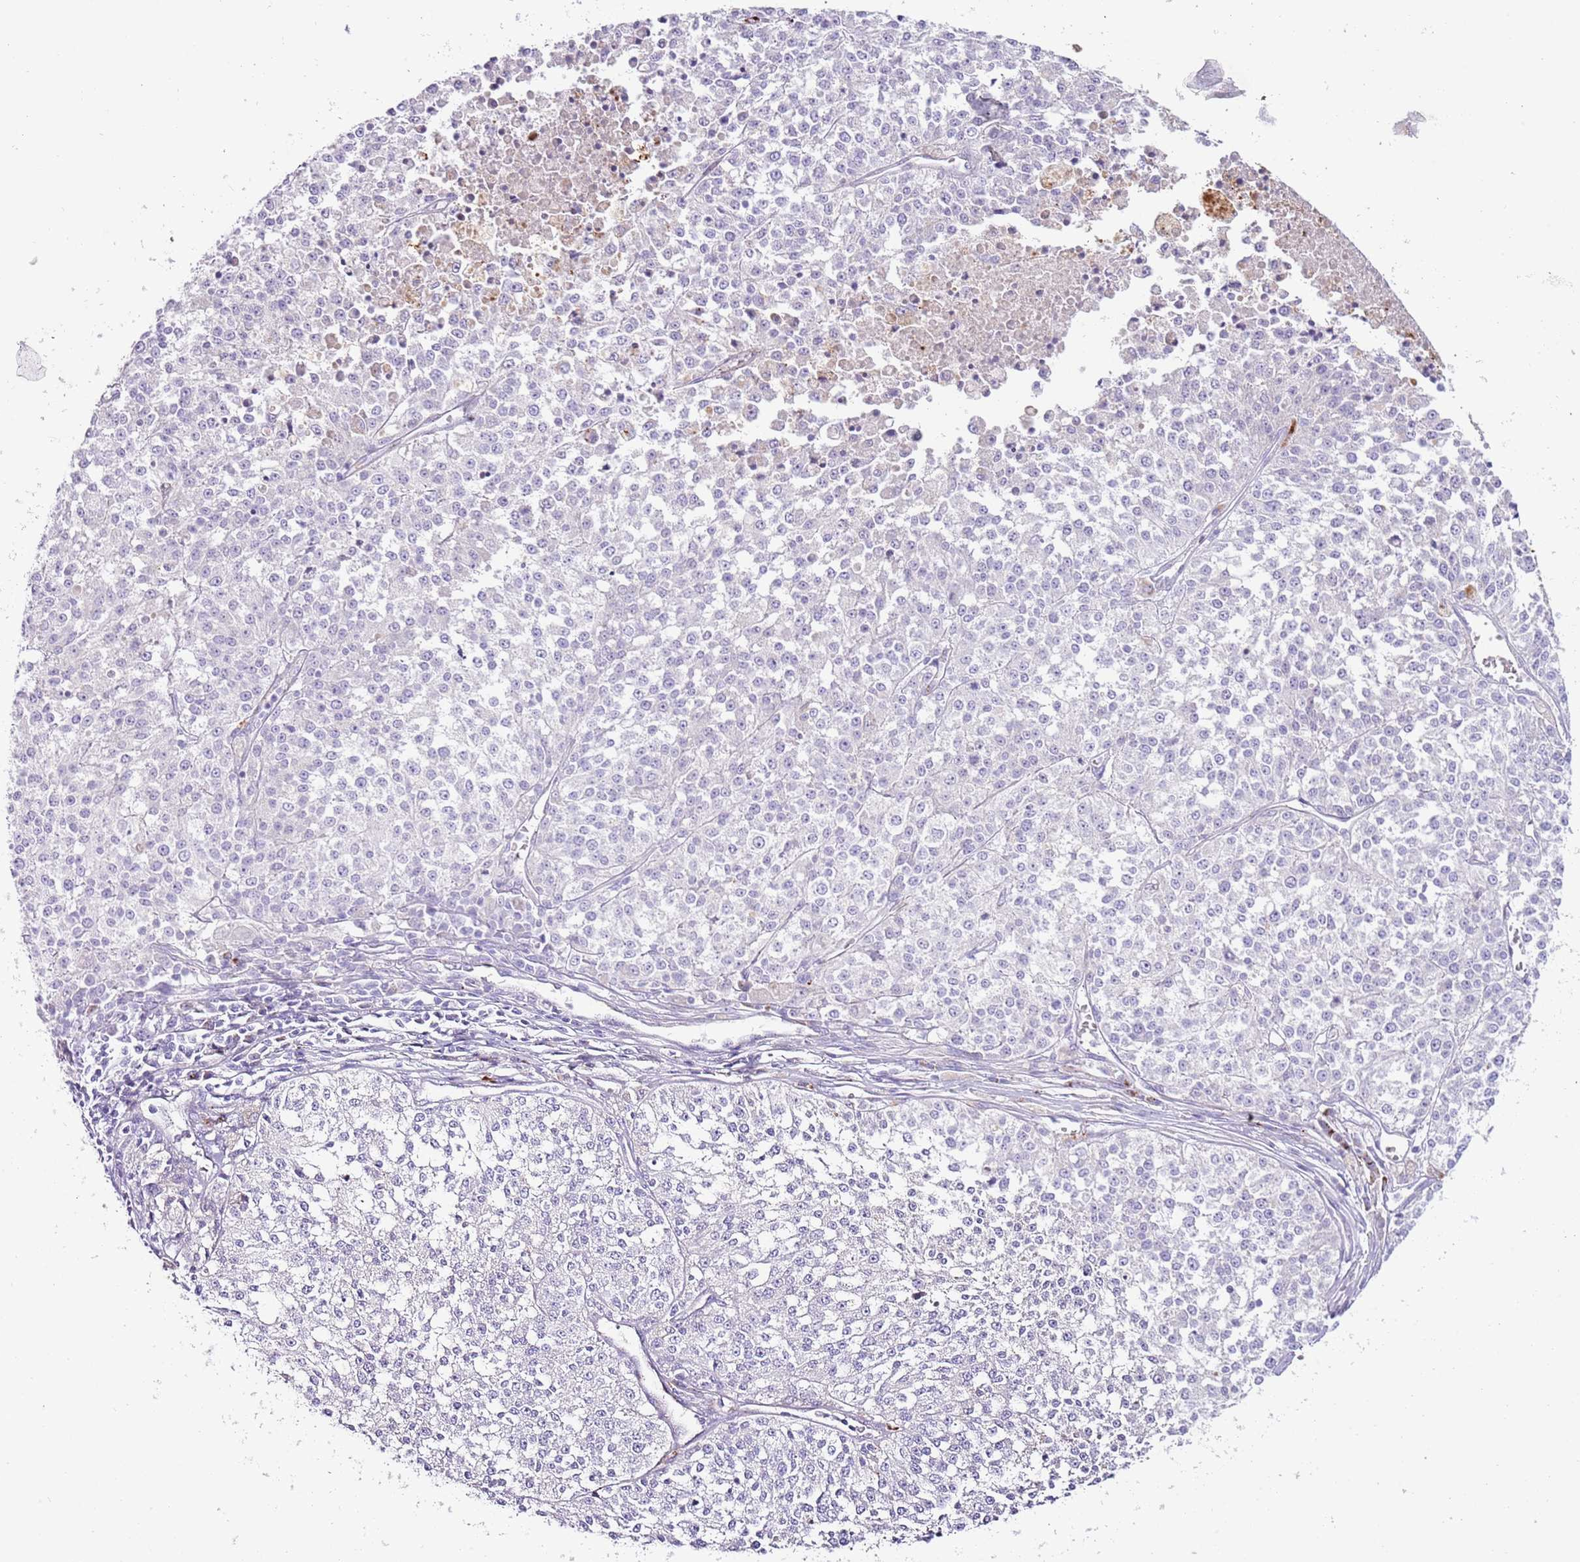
{"staining": {"intensity": "negative", "quantity": "none", "location": "none"}, "tissue": "melanoma", "cell_type": "Tumor cells", "image_type": "cancer", "snomed": [{"axis": "morphology", "description": "Malignant melanoma, NOS"}, {"axis": "topography", "description": "Skin"}], "caption": "This is an IHC photomicrograph of malignant melanoma. There is no staining in tumor cells.", "gene": "LRRN3", "patient": {"sex": "female", "age": 64}}